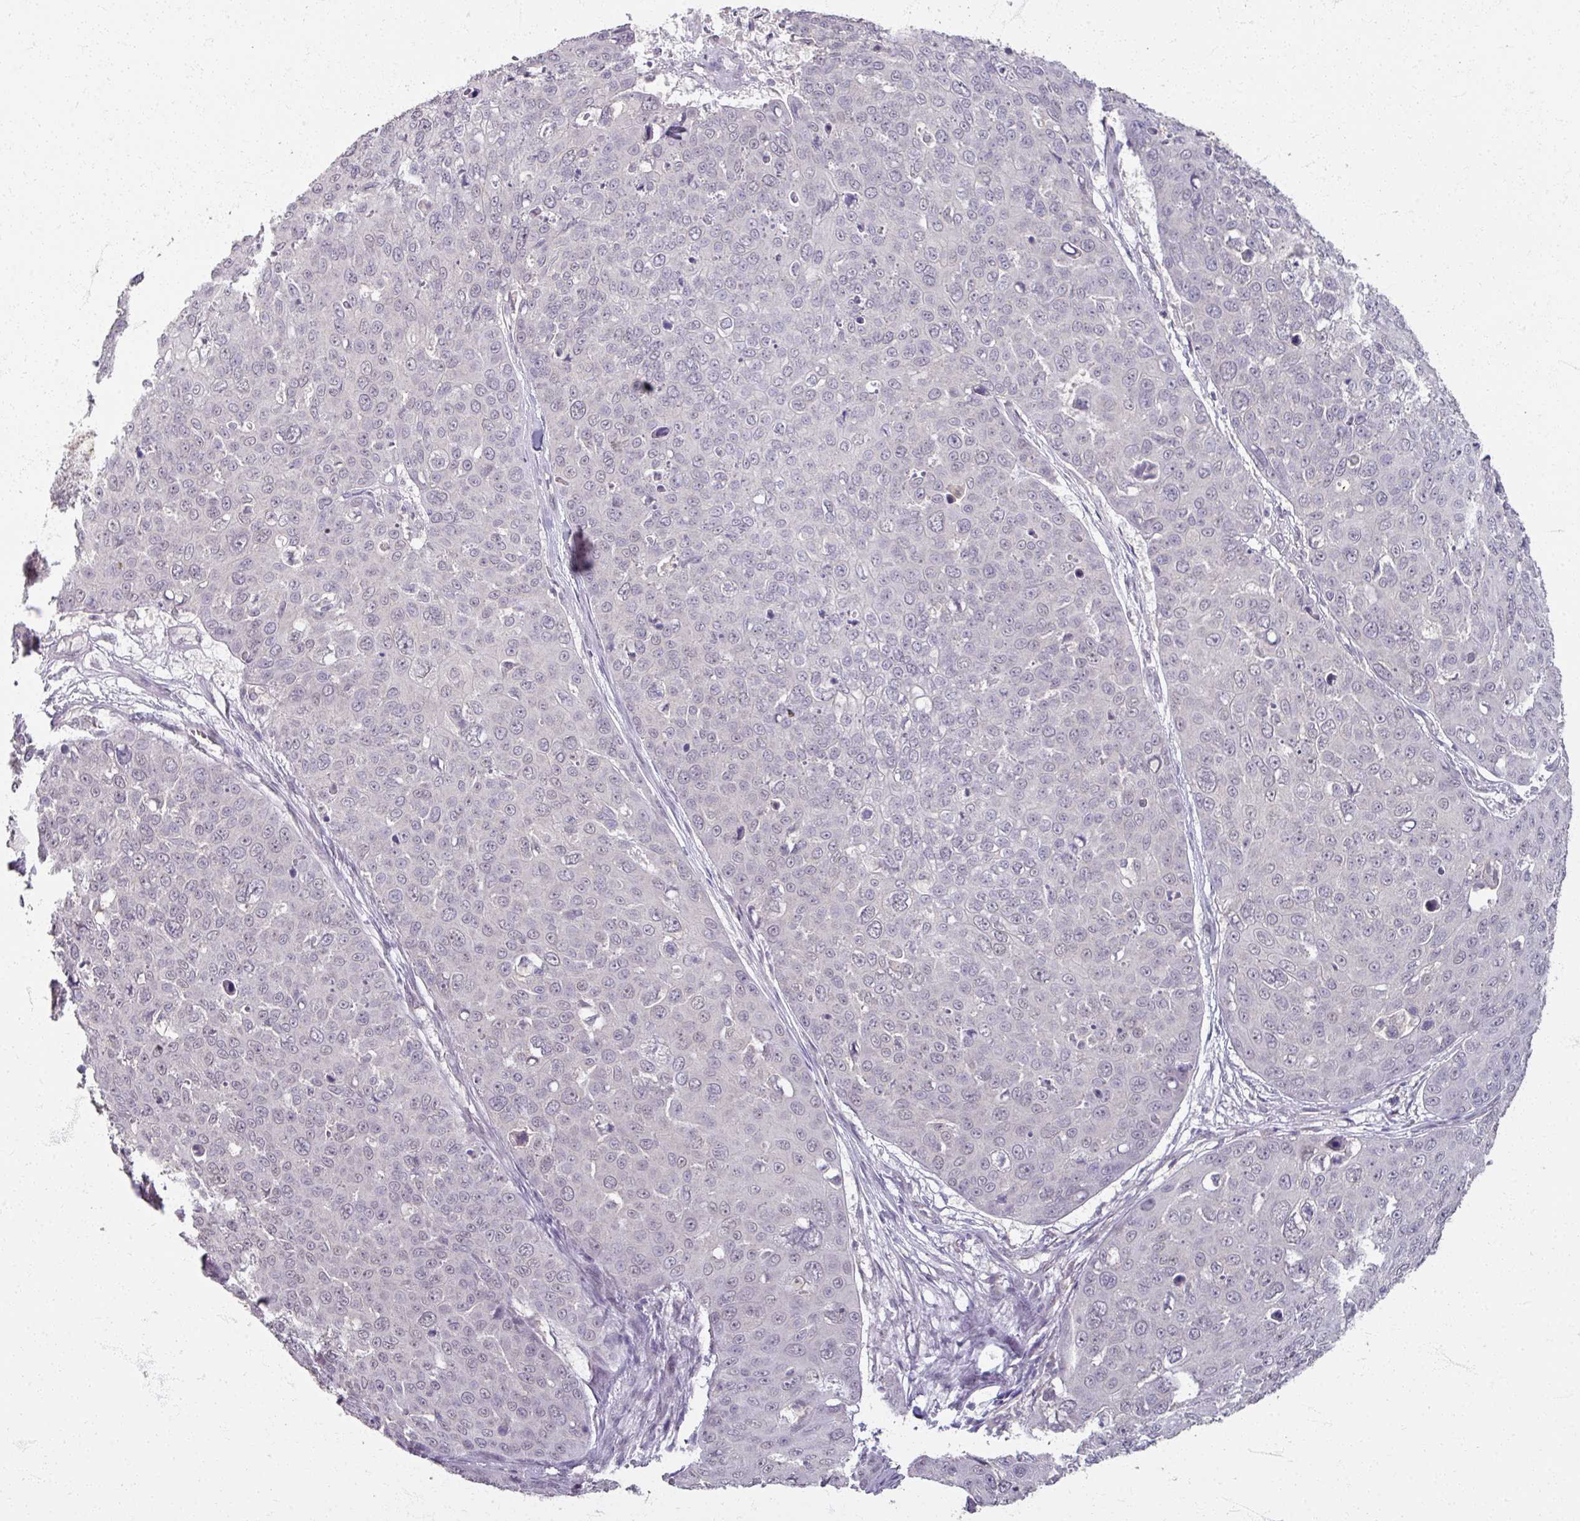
{"staining": {"intensity": "negative", "quantity": "none", "location": "none"}, "tissue": "skin cancer", "cell_type": "Tumor cells", "image_type": "cancer", "snomed": [{"axis": "morphology", "description": "Squamous cell carcinoma, NOS"}, {"axis": "topography", "description": "Skin"}], "caption": "Skin squamous cell carcinoma was stained to show a protein in brown. There is no significant staining in tumor cells.", "gene": "SOX11", "patient": {"sex": "male", "age": 71}}